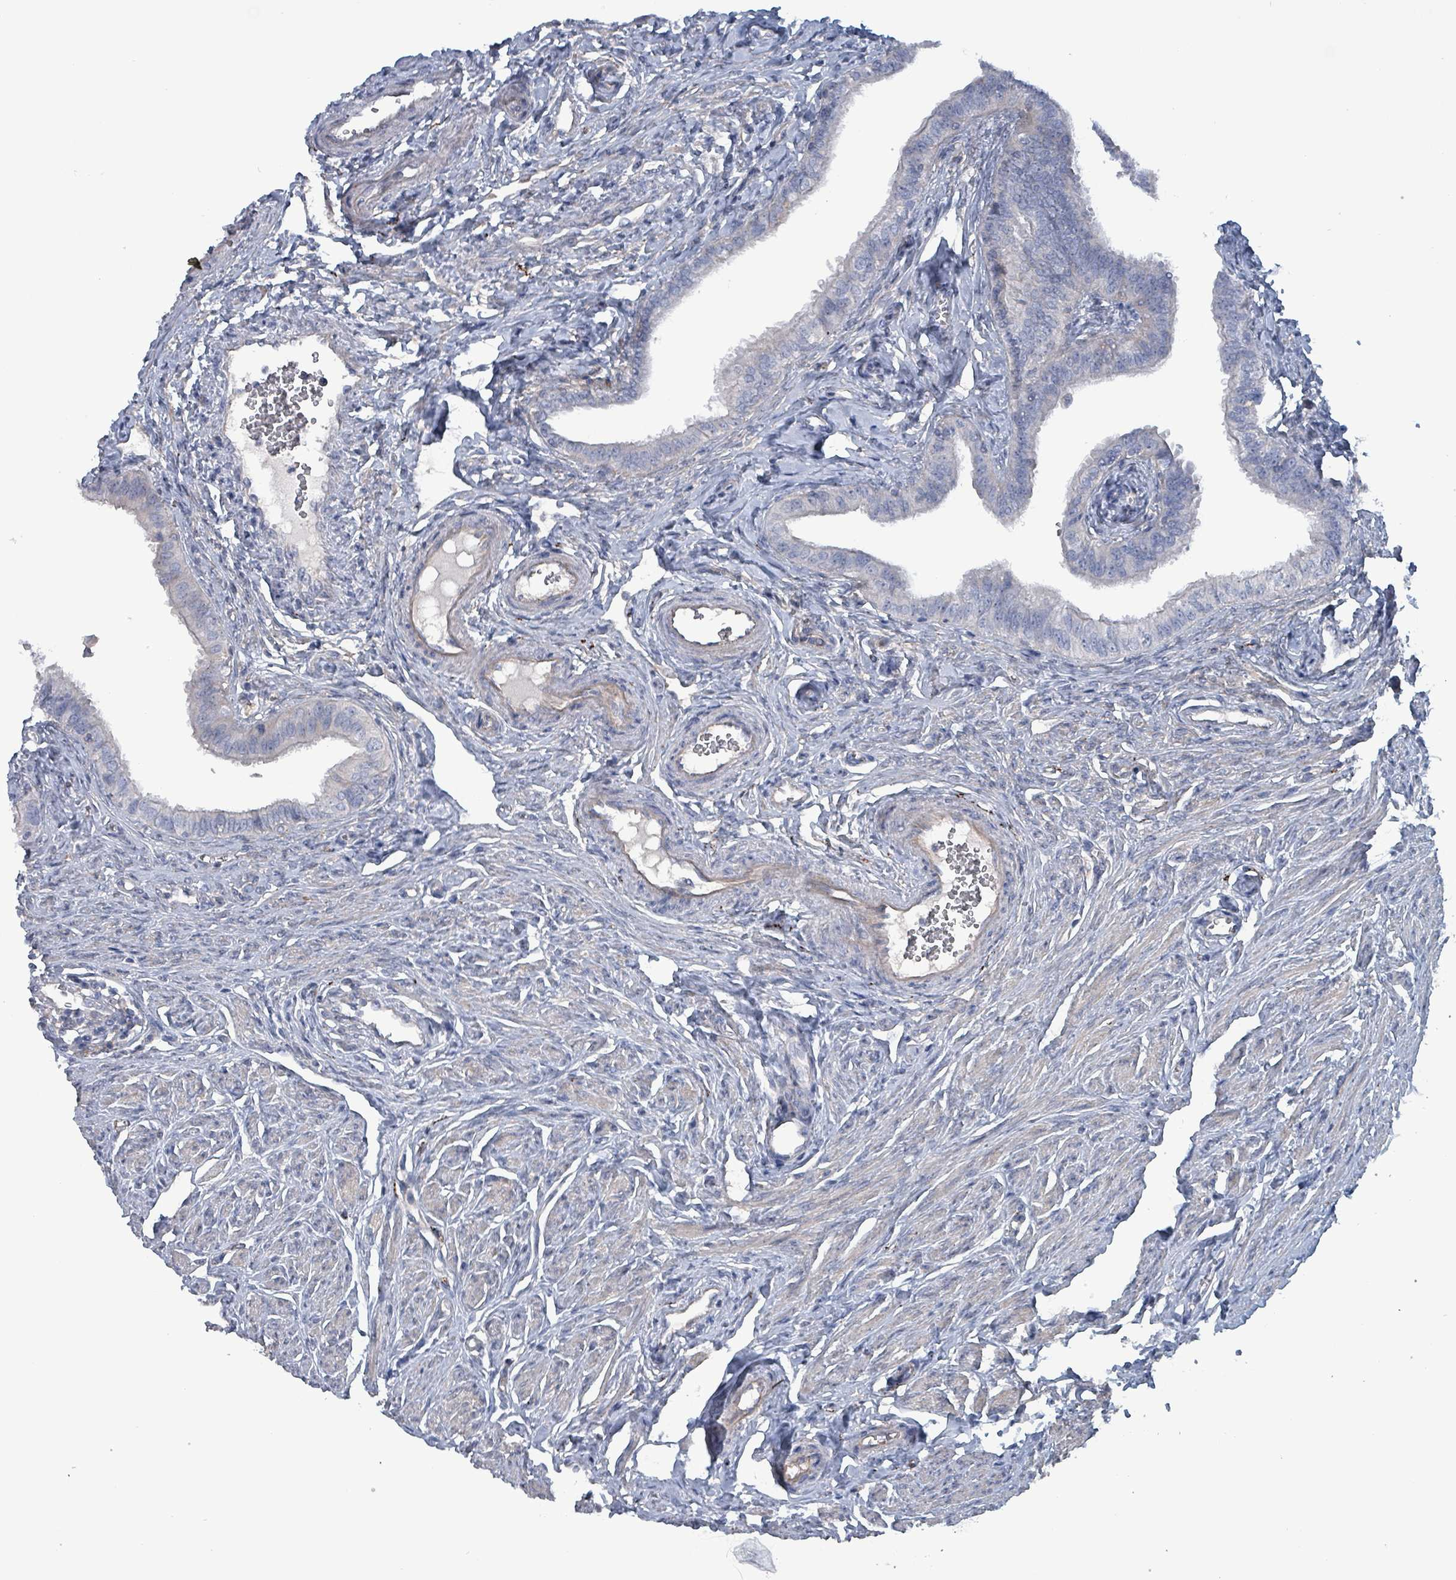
{"staining": {"intensity": "negative", "quantity": "none", "location": "none"}, "tissue": "fallopian tube", "cell_type": "Glandular cells", "image_type": "normal", "snomed": [{"axis": "morphology", "description": "Normal tissue, NOS"}, {"axis": "morphology", "description": "Carcinoma, NOS"}, {"axis": "topography", "description": "Fallopian tube"}, {"axis": "topography", "description": "Ovary"}], "caption": "Glandular cells are negative for protein expression in unremarkable human fallopian tube. (Immunohistochemistry (ihc), brightfield microscopy, high magnification).", "gene": "TAAR5", "patient": {"sex": "female", "age": 59}}